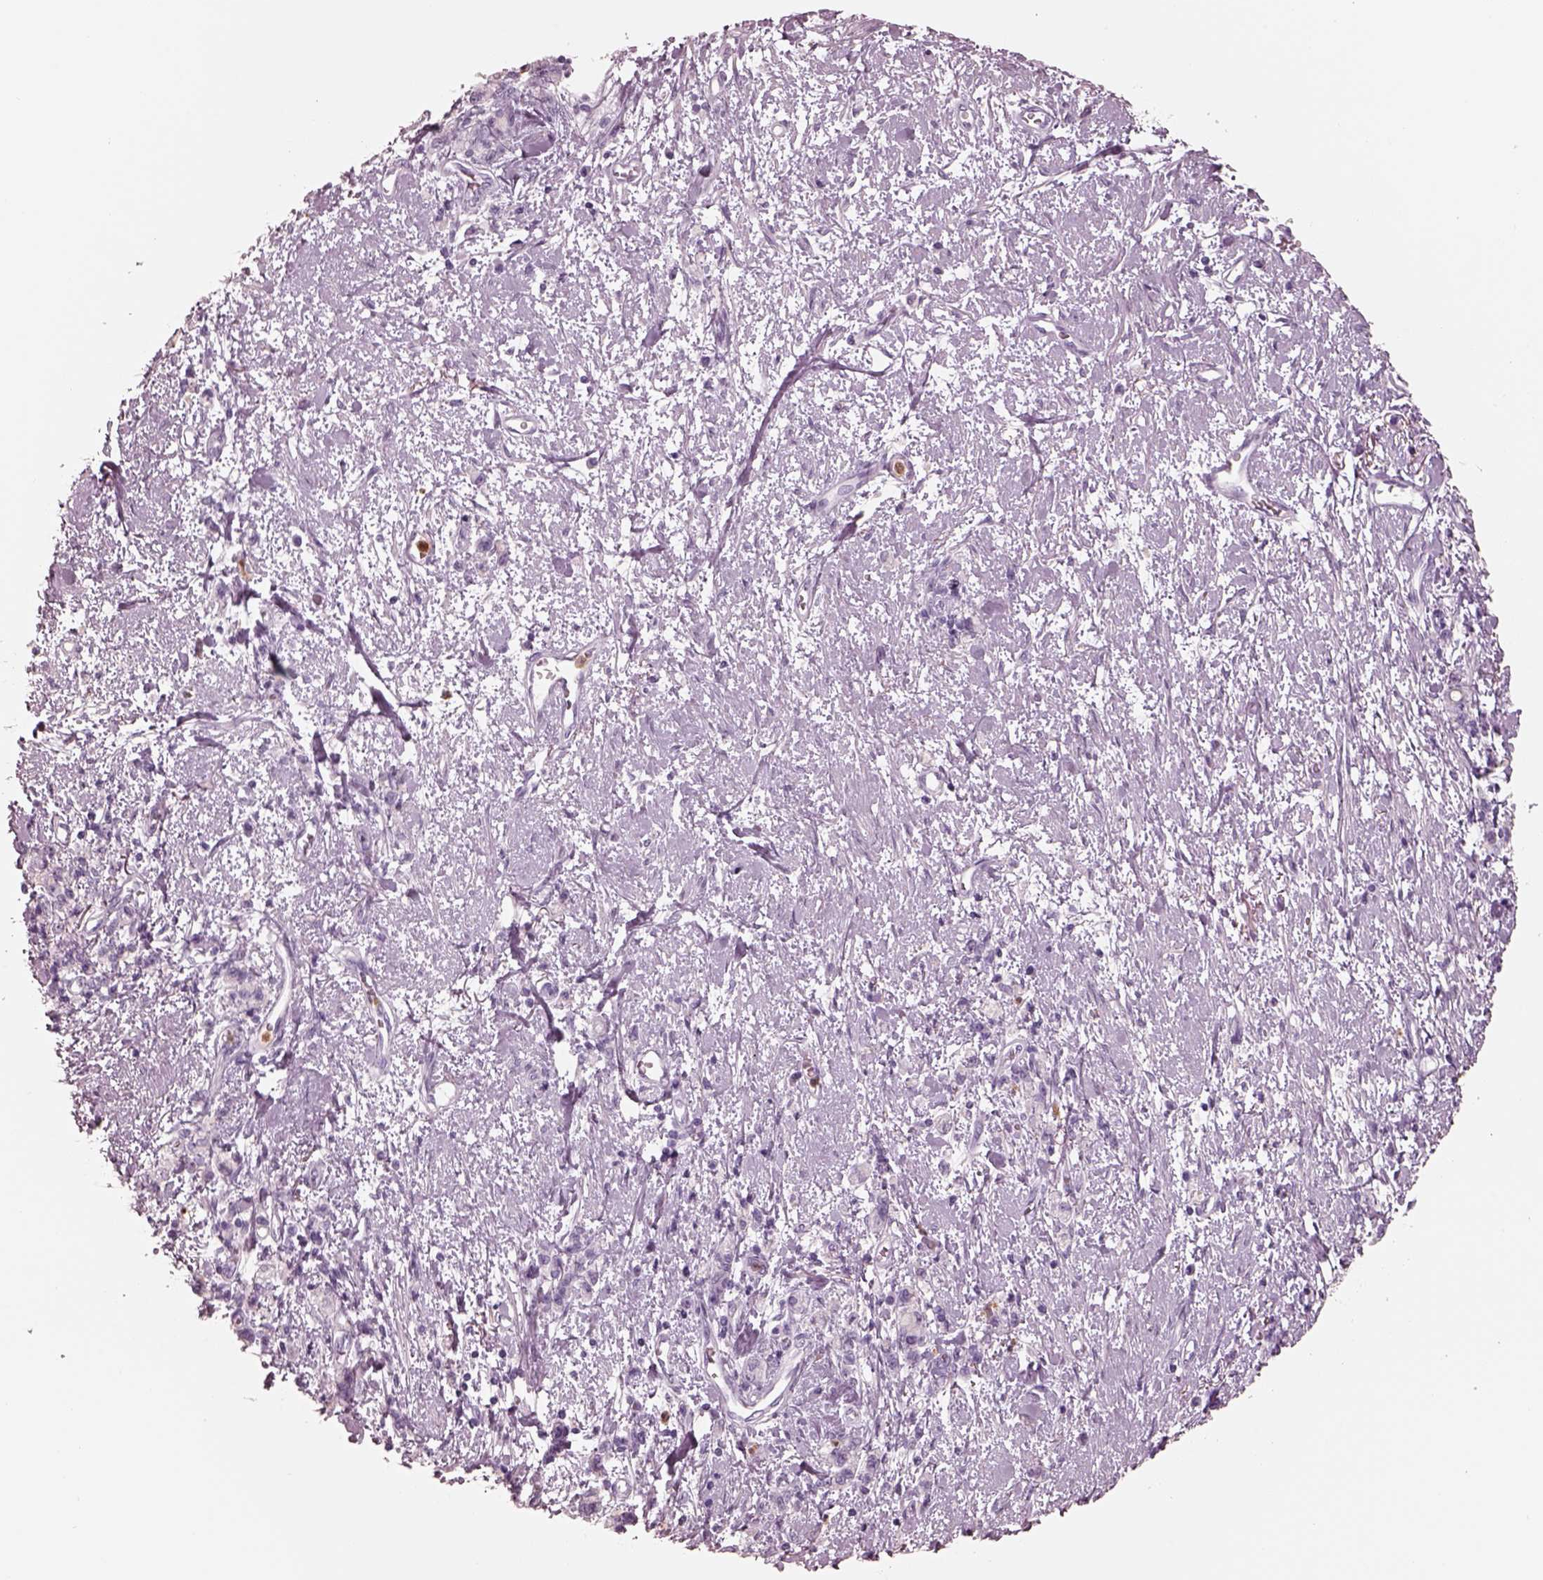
{"staining": {"intensity": "negative", "quantity": "none", "location": "none"}, "tissue": "stomach cancer", "cell_type": "Tumor cells", "image_type": "cancer", "snomed": [{"axis": "morphology", "description": "Adenocarcinoma, NOS"}, {"axis": "topography", "description": "Stomach"}], "caption": "Tumor cells show no significant protein staining in stomach cancer (adenocarcinoma).", "gene": "ELANE", "patient": {"sex": "male", "age": 77}}